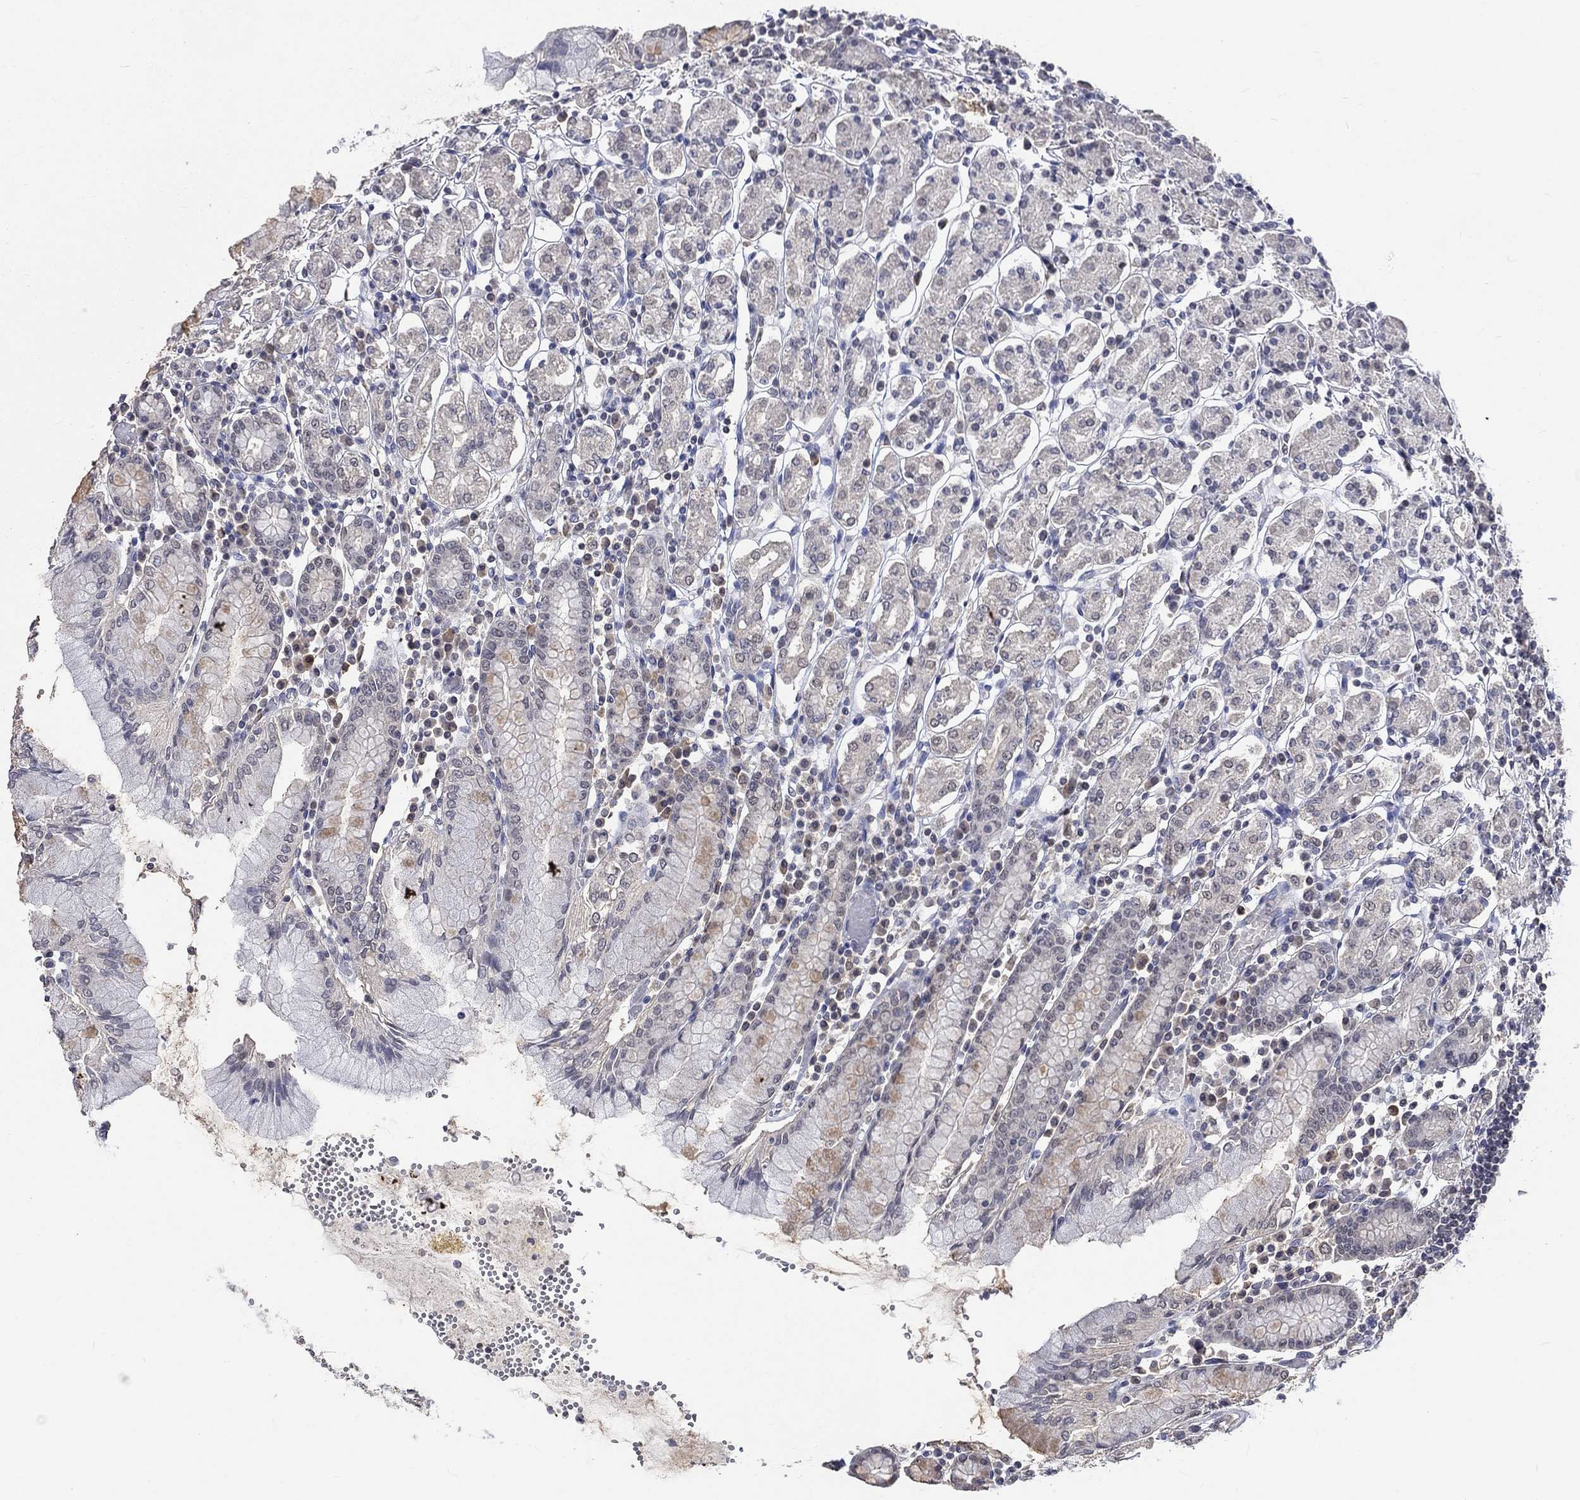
{"staining": {"intensity": "negative", "quantity": "none", "location": "none"}, "tissue": "stomach", "cell_type": "Glandular cells", "image_type": "normal", "snomed": [{"axis": "morphology", "description": "Normal tissue, NOS"}, {"axis": "topography", "description": "Stomach, upper"}, {"axis": "topography", "description": "Stomach"}], "caption": "Immunohistochemistry (IHC) histopathology image of benign human stomach stained for a protein (brown), which demonstrates no staining in glandular cells.", "gene": "ZBTB18", "patient": {"sex": "male", "age": 62}}